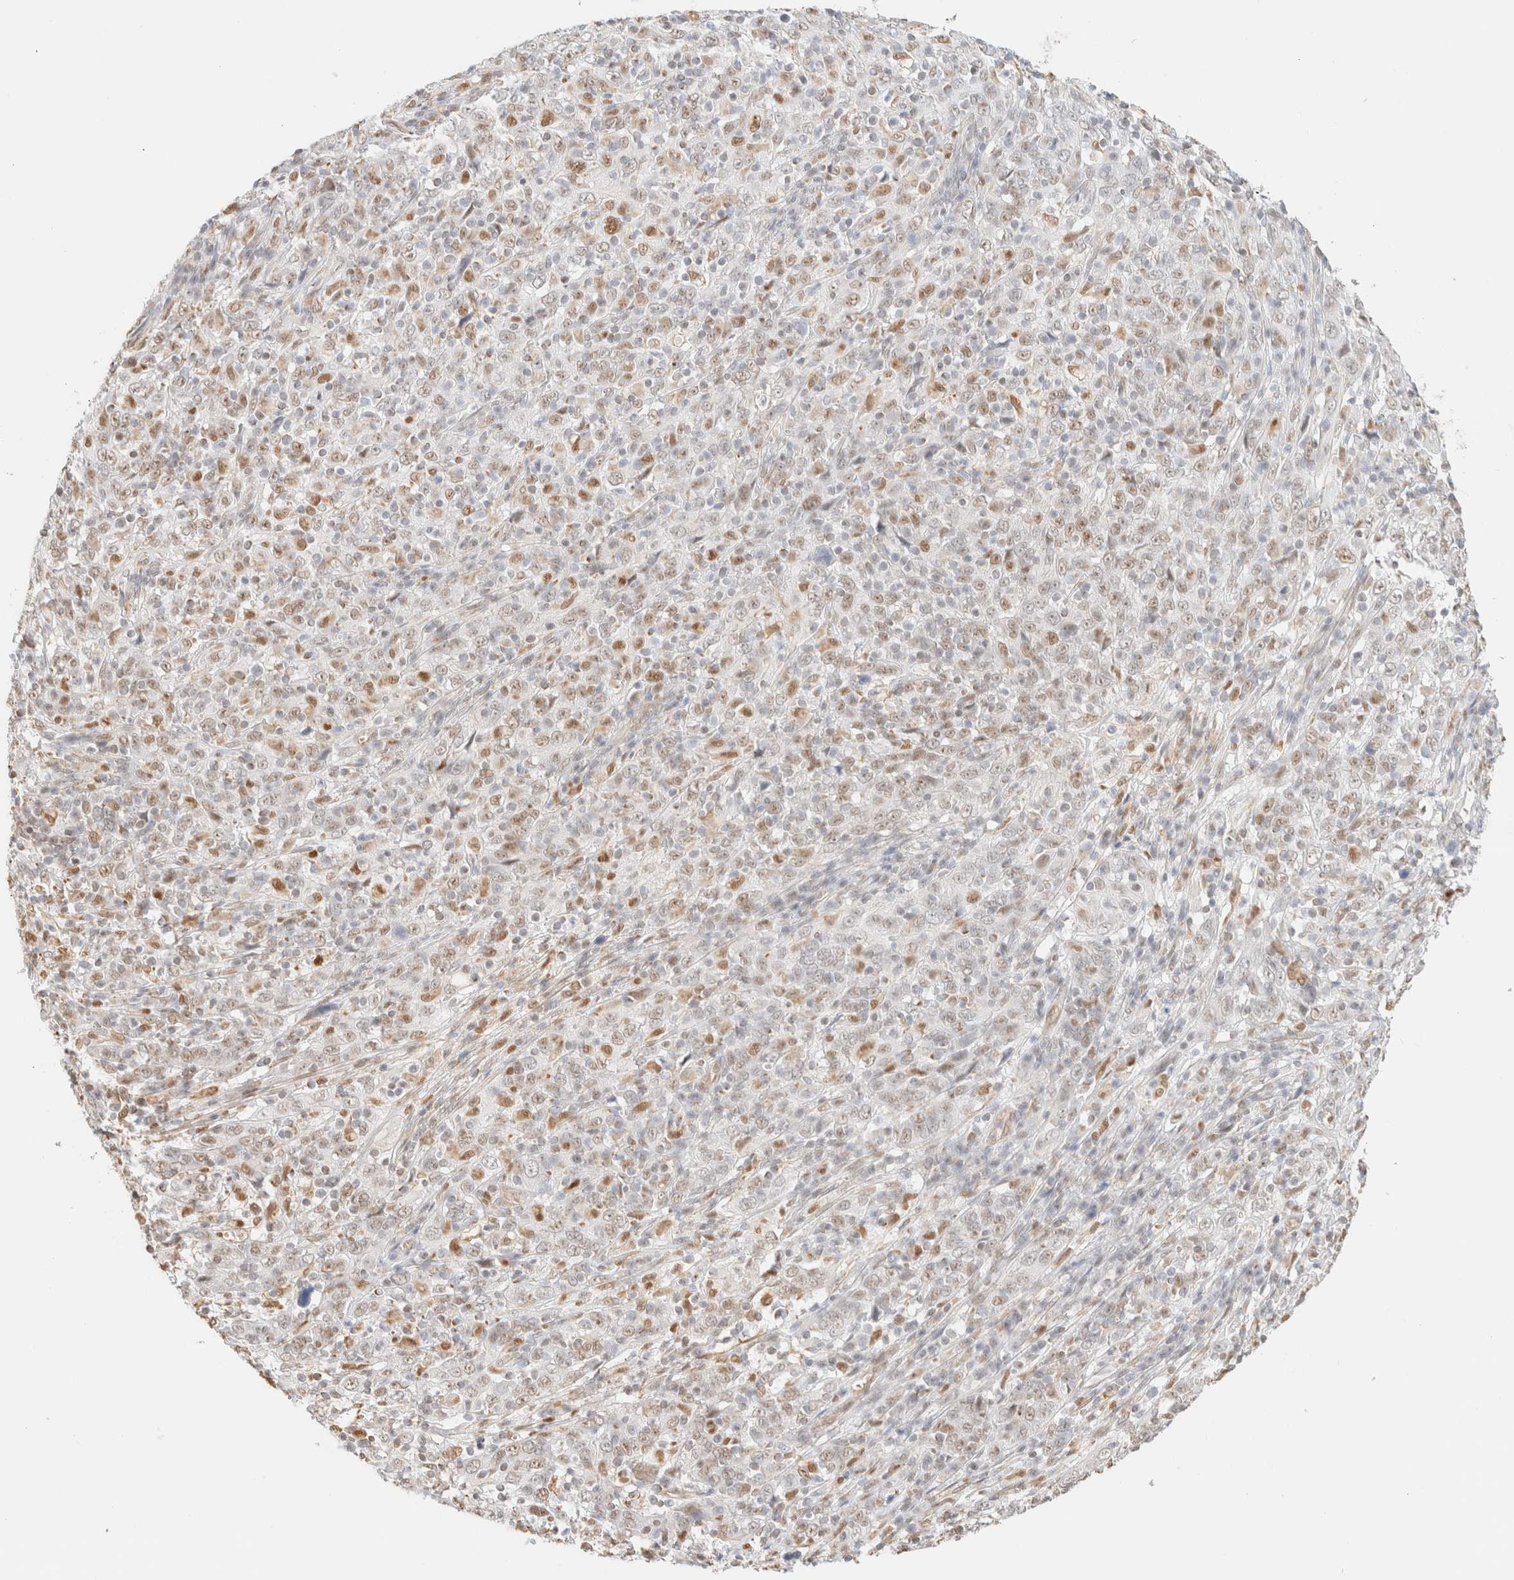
{"staining": {"intensity": "weak", "quantity": "25%-75%", "location": "nuclear"}, "tissue": "cervical cancer", "cell_type": "Tumor cells", "image_type": "cancer", "snomed": [{"axis": "morphology", "description": "Squamous cell carcinoma, NOS"}, {"axis": "topography", "description": "Cervix"}], "caption": "The histopathology image displays immunohistochemical staining of cervical cancer (squamous cell carcinoma). There is weak nuclear staining is identified in about 25%-75% of tumor cells.", "gene": "ARID5A", "patient": {"sex": "female", "age": 46}}